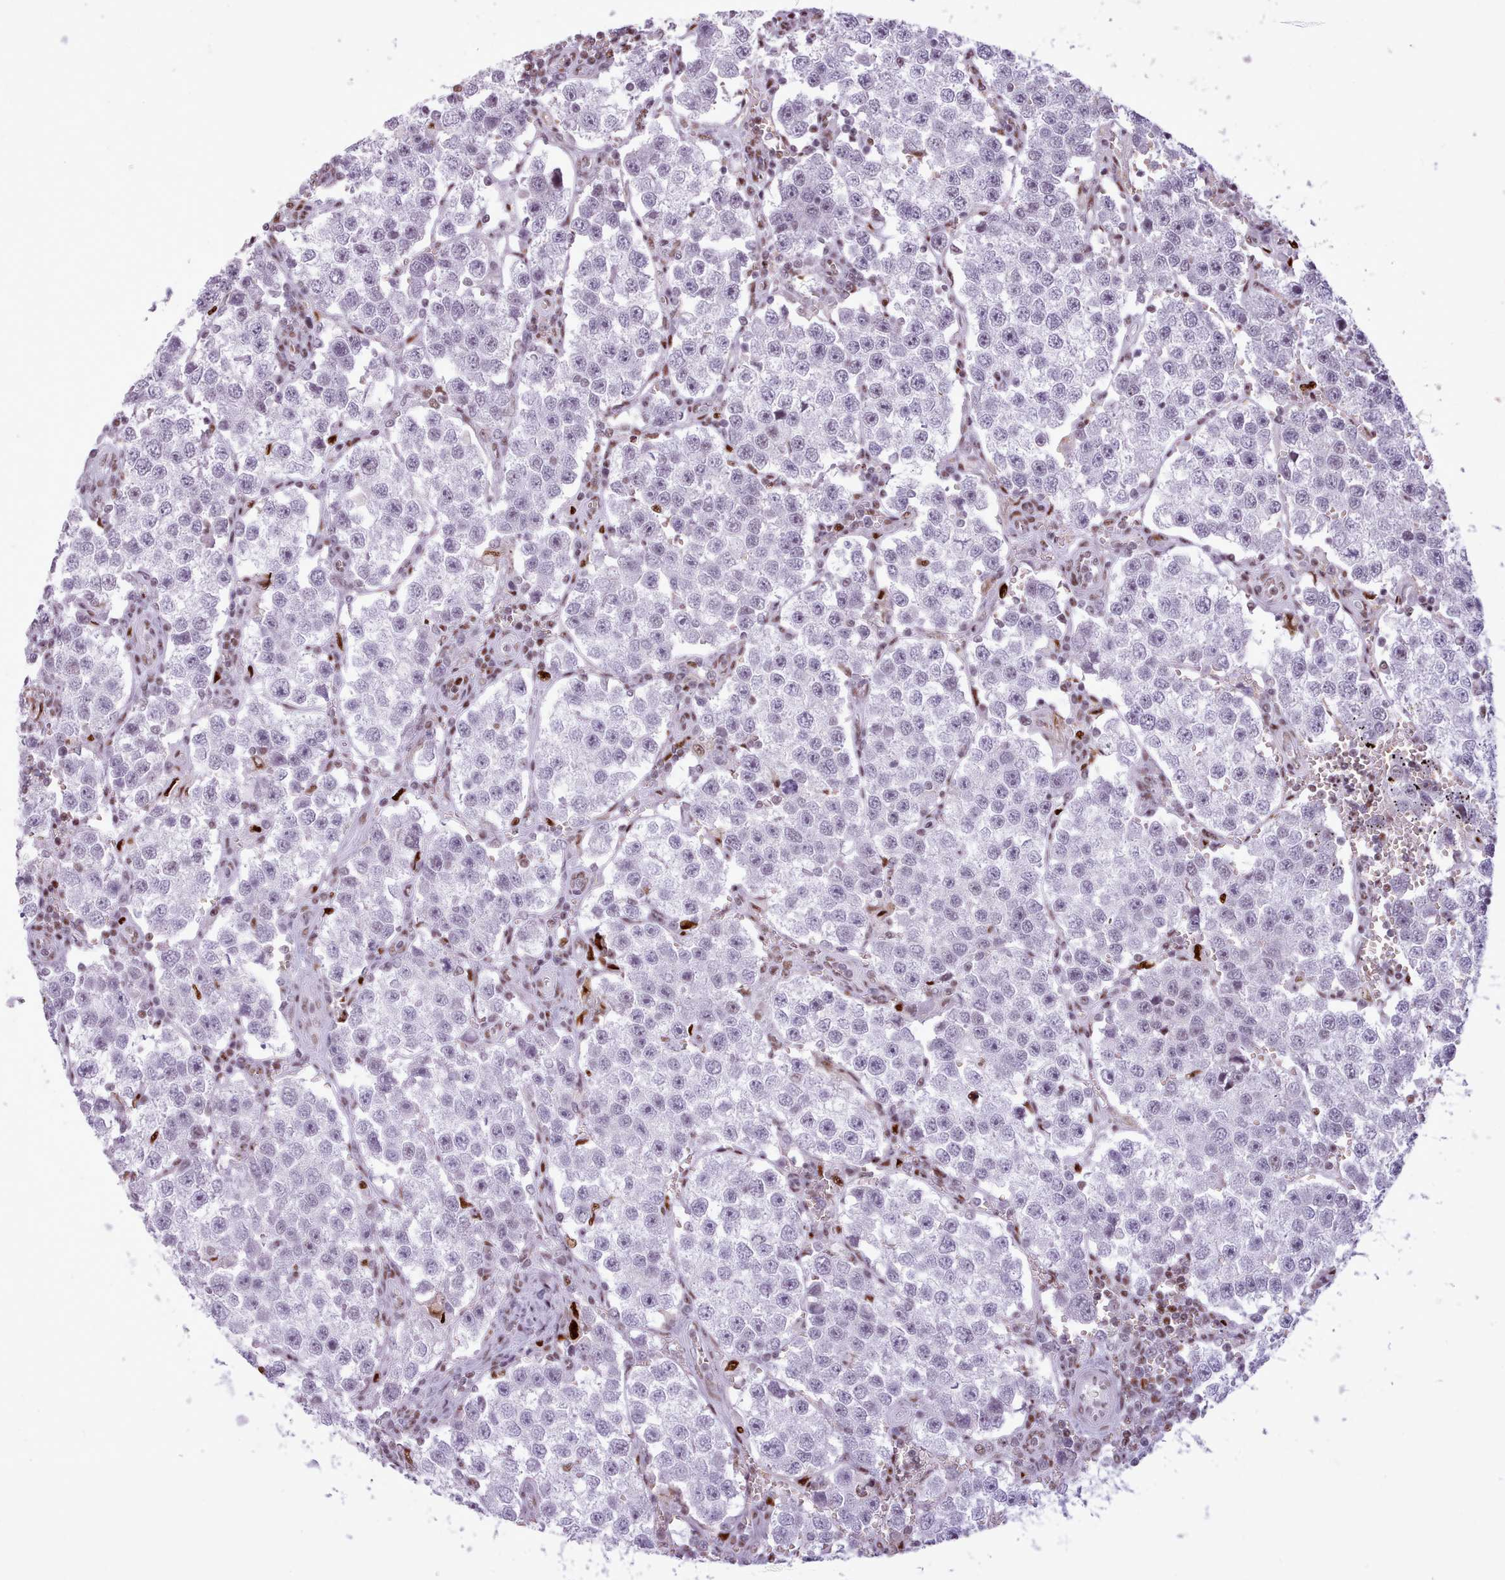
{"staining": {"intensity": "negative", "quantity": "none", "location": "none"}, "tissue": "testis cancer", "cell_type": "Tumor cells", "image_type": "cancer", "snomed": [{"axis": "morphology", "description": "Seminoma, NOS"}, {"axis": "topography", "description": "Testis"}], "caption": "Immunohistochemical staining of testis cancer (seminoma) exhibits no significant staining in tumor cells.", "gene": "SRSF4", "patient": {"sex": "male", "age": 37}}